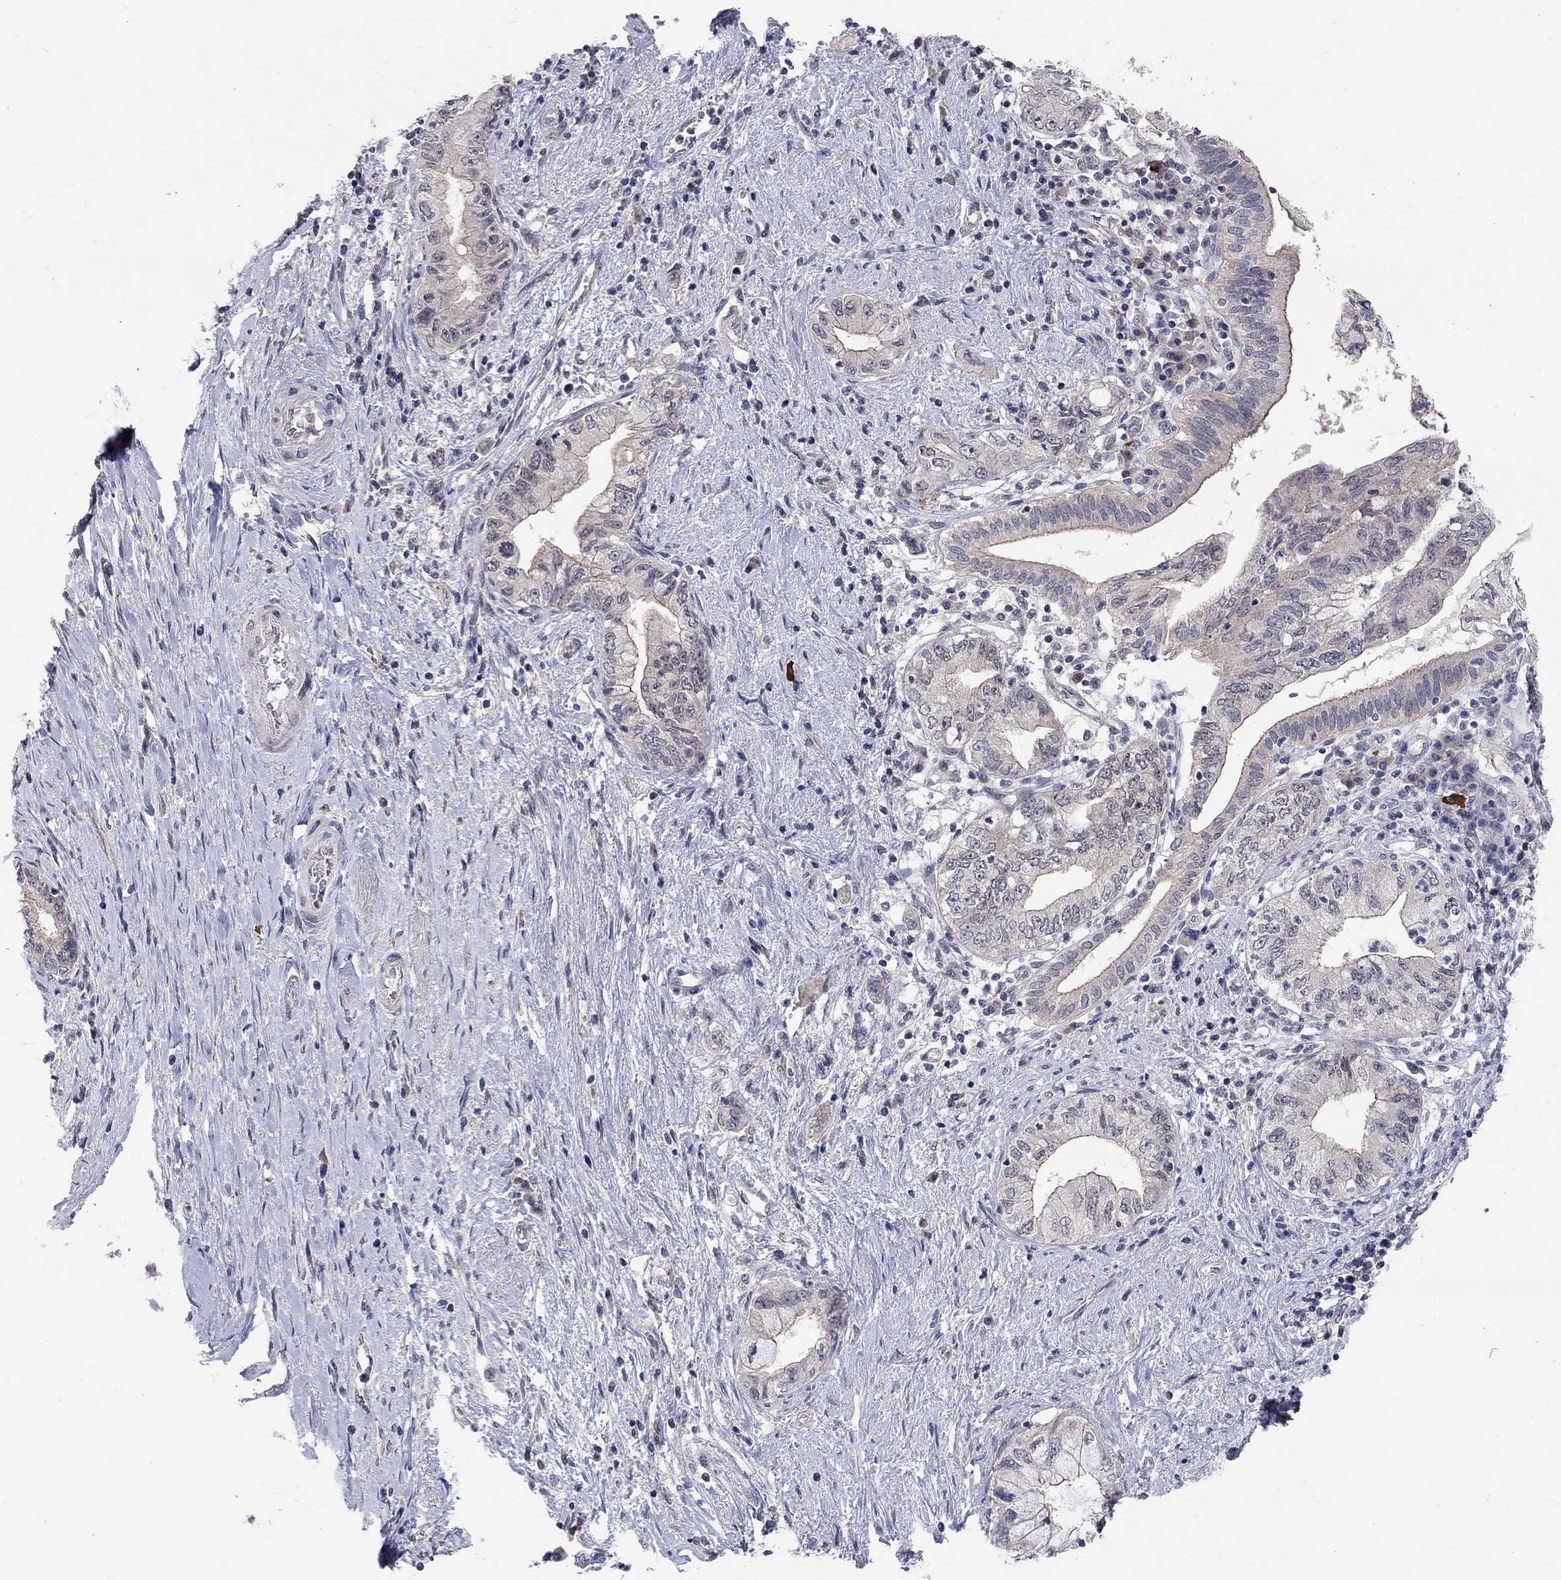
{"staining": {"intensity": "moderate", "quantity": "<25%", "location": "cytoplasmic/membranous"}, "tissue": "pancreatic cancer", "cell_type": "Tumor cells", "image_type": "cancer", "snomed": [{"axis": "morphology", "description": "Adenocarcinoma, NOS"}, {"axis": "topography", "description": "Pancreas"}], "caption": "Protein analysis of adenocarcinoma (pancreatic) tissue reveals moderate cytoplasmic/membranous positivity in approximately <25% of tumor cells. The staining is performed using DAB brown chromogen to label protein expression. The nuclei are counter-stained blue using hematoxylin.", "gene": "WASF3", "patient": {"sex": "female", "age": 73}}